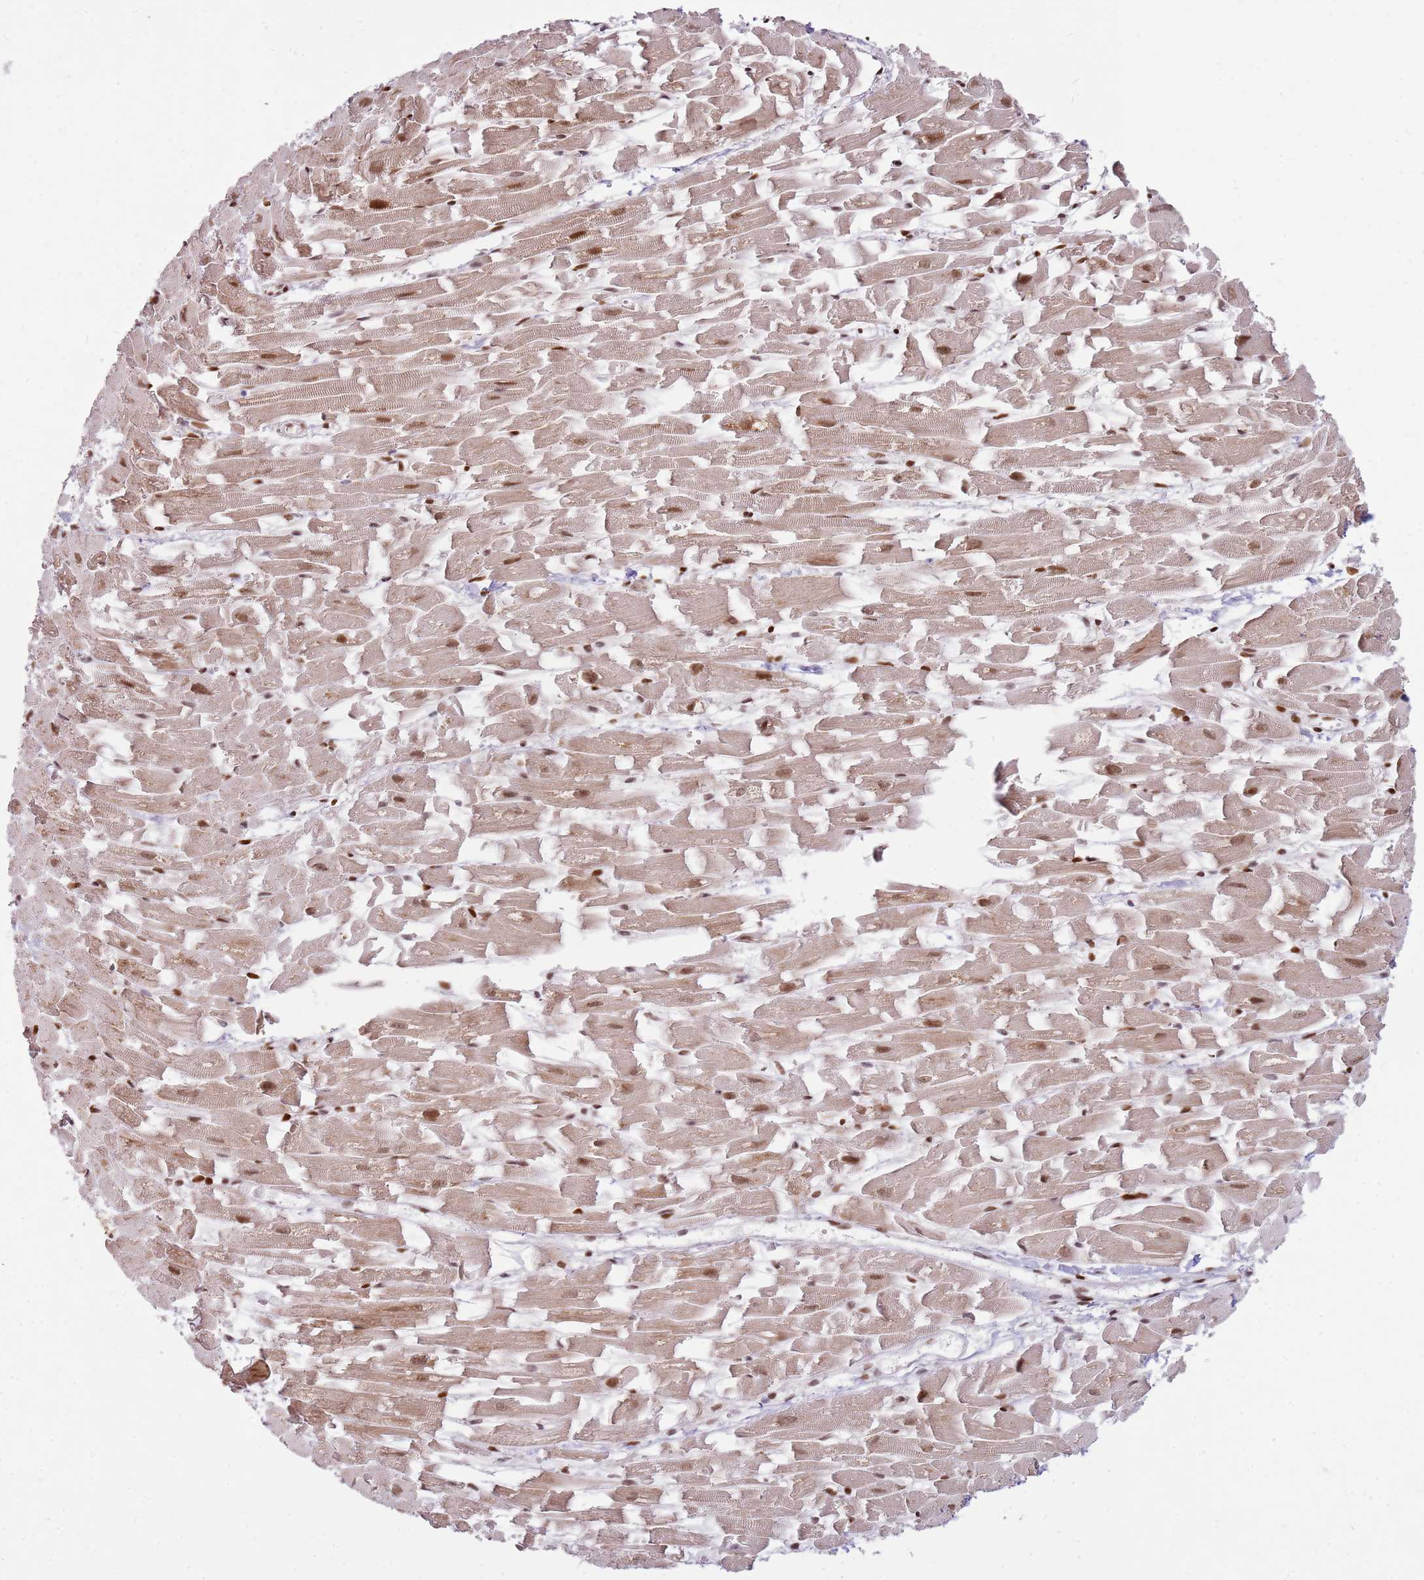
{"staining": {"intensity": "moderate", "quantity": ">75%", "location": "cytoplasmic/membranous,nuclear"}, "tissue": "heart muscle", "cell_type": "Cardiomyocytes", "image_type": "normal", "snomed": [{"axis": "morphology", "description": "Normal tissue, NOS"}, {"axis": "topography", "description": "Heart"}], "caption": "Immunohistochemistry (IHC) of benign heart muscle reveals medium levels of moderate cytoplasmic/membranous,nuclear positivity in about >75% of cardiomyocytes. Nuclei are stained in blue.", "gene": "PHC2", "patient": {"sex": "female", "age": 64}}